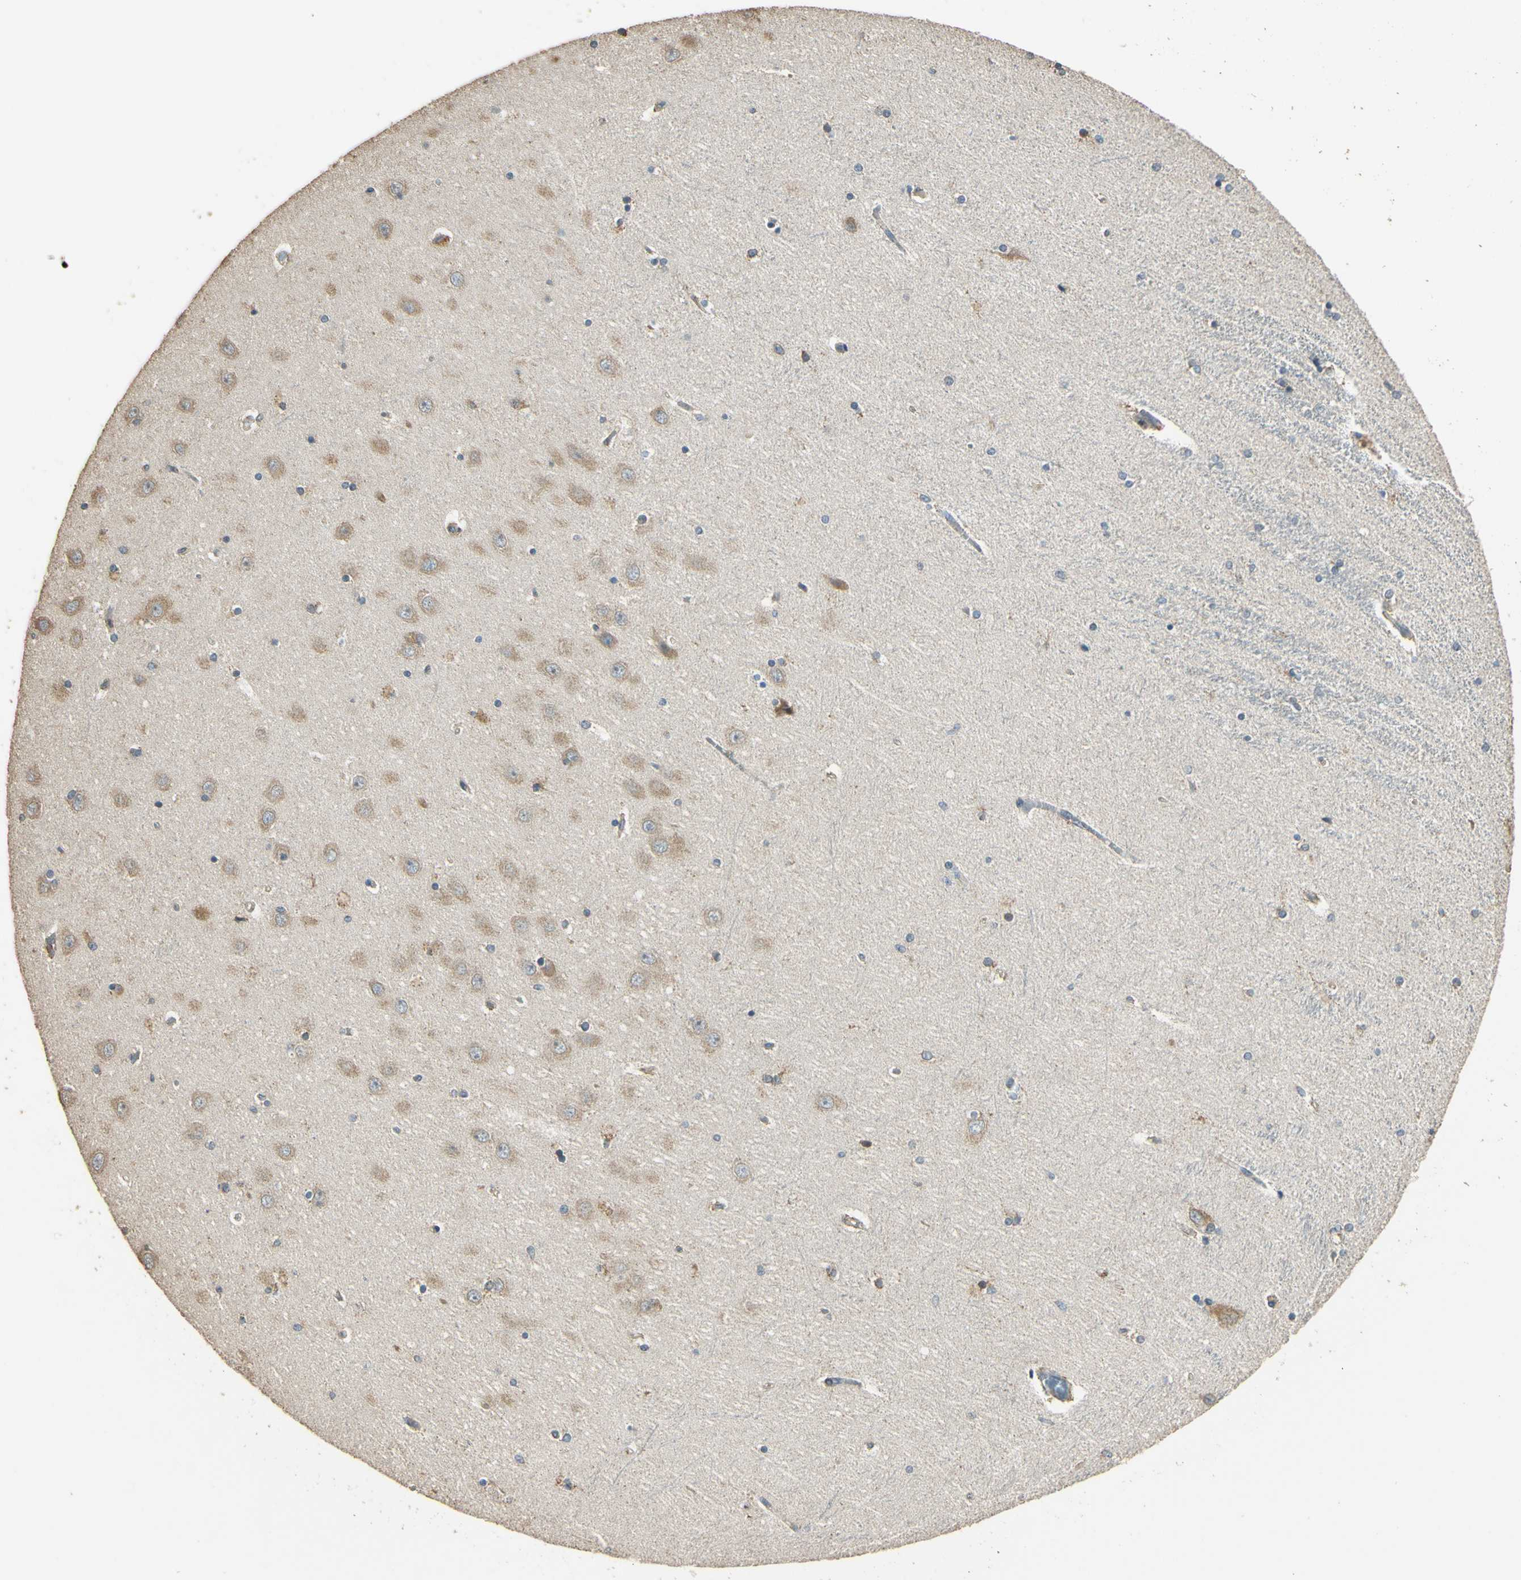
{"staining": {"intensity": "moderate", "quantity": "25%-75%", "location": "cytoplasmic/membranous"}, "tissue": "hippocampus", "cell_type": "Glial cells", "image_type": "normal", "snomed": [{"axis": "morphology", "description": "Normal tissue, NOS"}, {"axis": "topography", "description": "Hippocampus"}], "caption": "Human hippocampus stained with a brown dye shows moderate cytoplasmic/membranous positive expression in approximately 25%-75% of glial cells.", "gene": "STX18", "patient": {"sex": "female", "age": 54}}